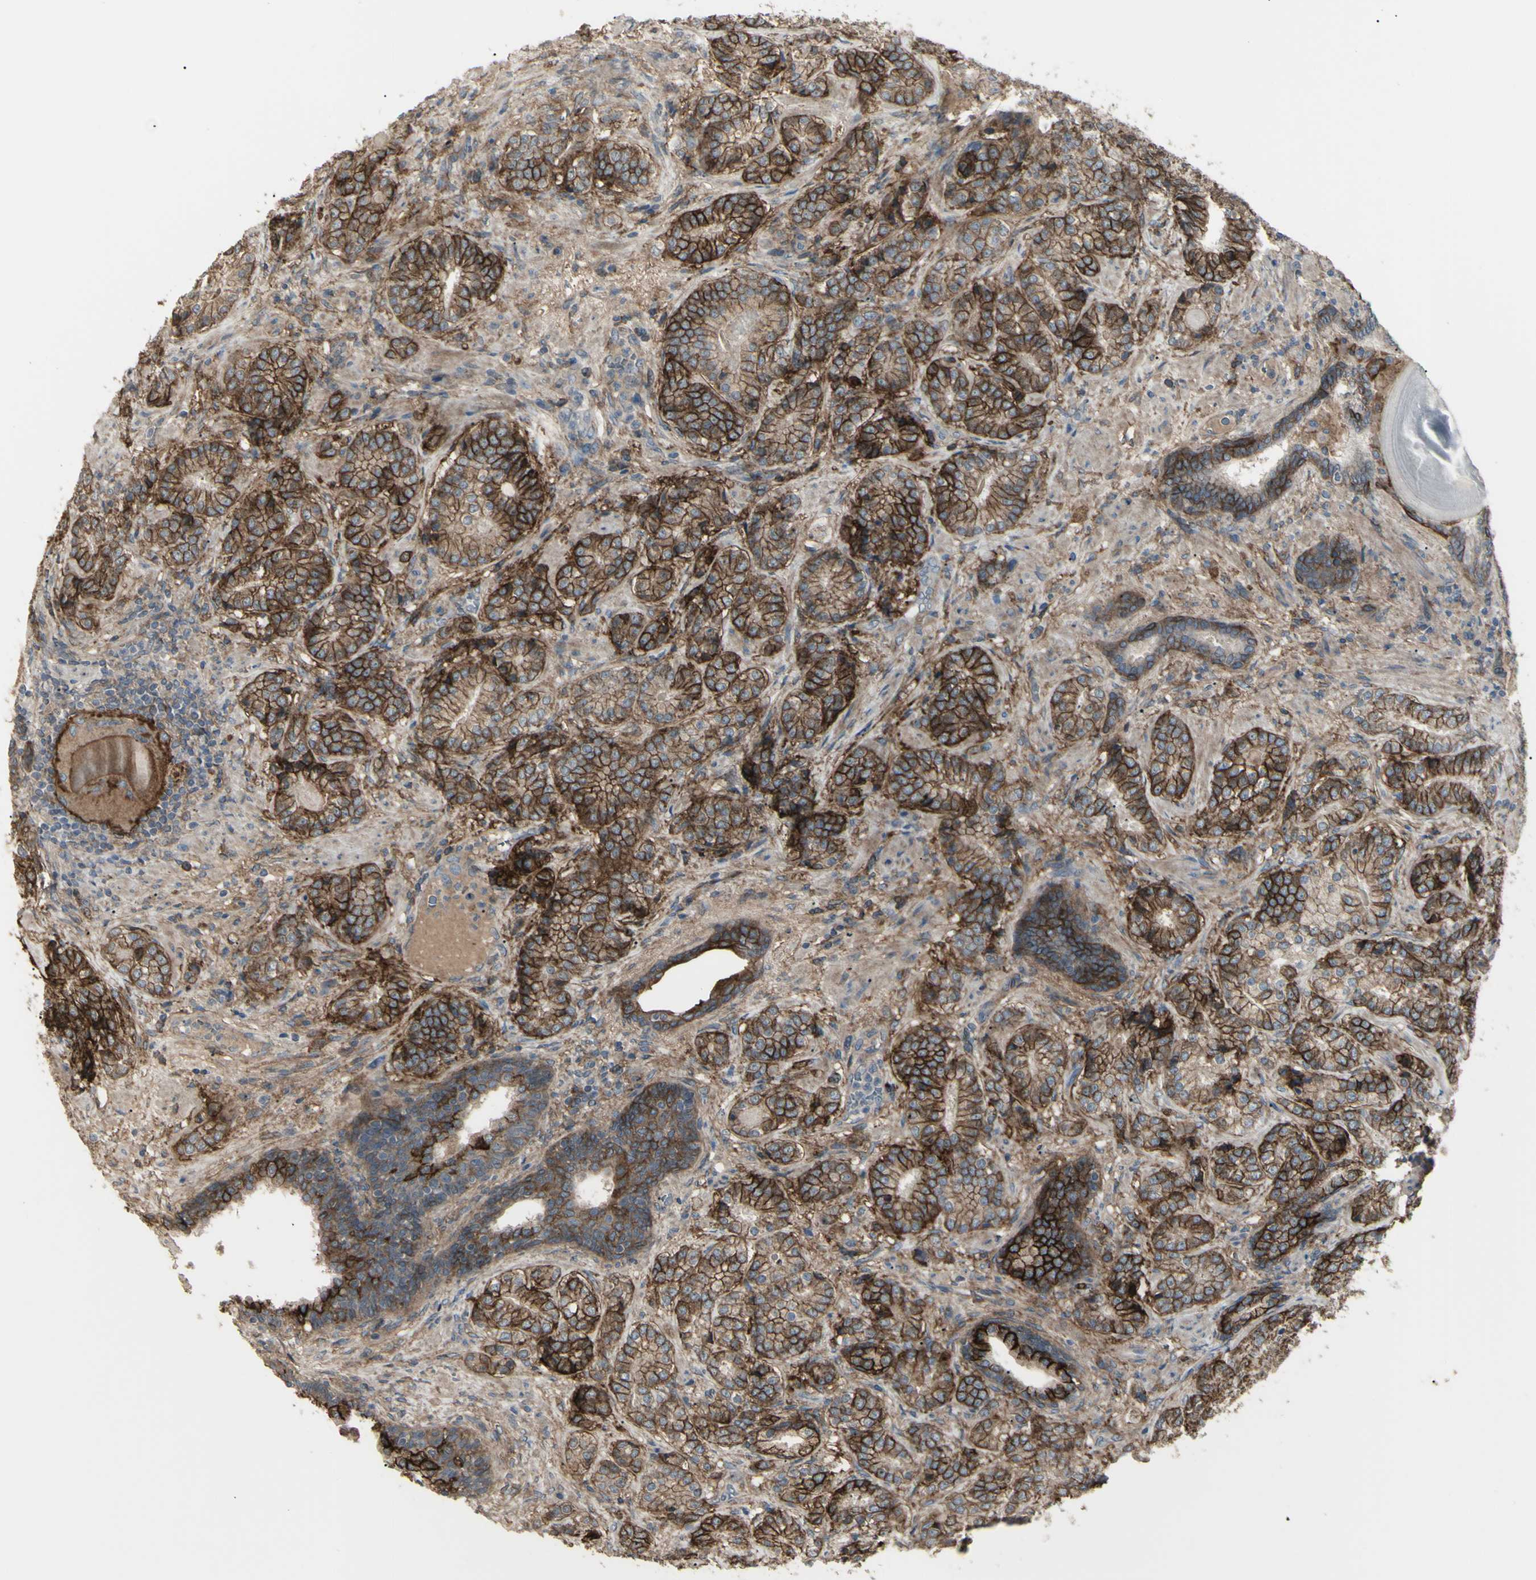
{"staining": {"intensity": "strong", "quantity": "25%-75%", "location": "cytoplasmic/membranous"}, "tissue": "prostate cancer", "cell_type": "Tumor cells", "image_type": "cancer", "snomed": [{"axis": "morphology", "description": "Adenocarcinoma, High grade"}, {"axis": "topography", "description": "Prostate"}], "caption": "DAB (3,3'-diaminobenzidine) immunohistochemical staining of human prostate high-grade adenocarcinoma demonstrates strong cytoplasmic/membranous protein positivity in approximately 25%-75% of tumor cells. The protein of interest is stained brown, and the nuclei are stained in blue (DAB IHC with brightfield microscopy, high magnification).", "gene": "CD276", "patient": {"sex": "male", "age": 61}}